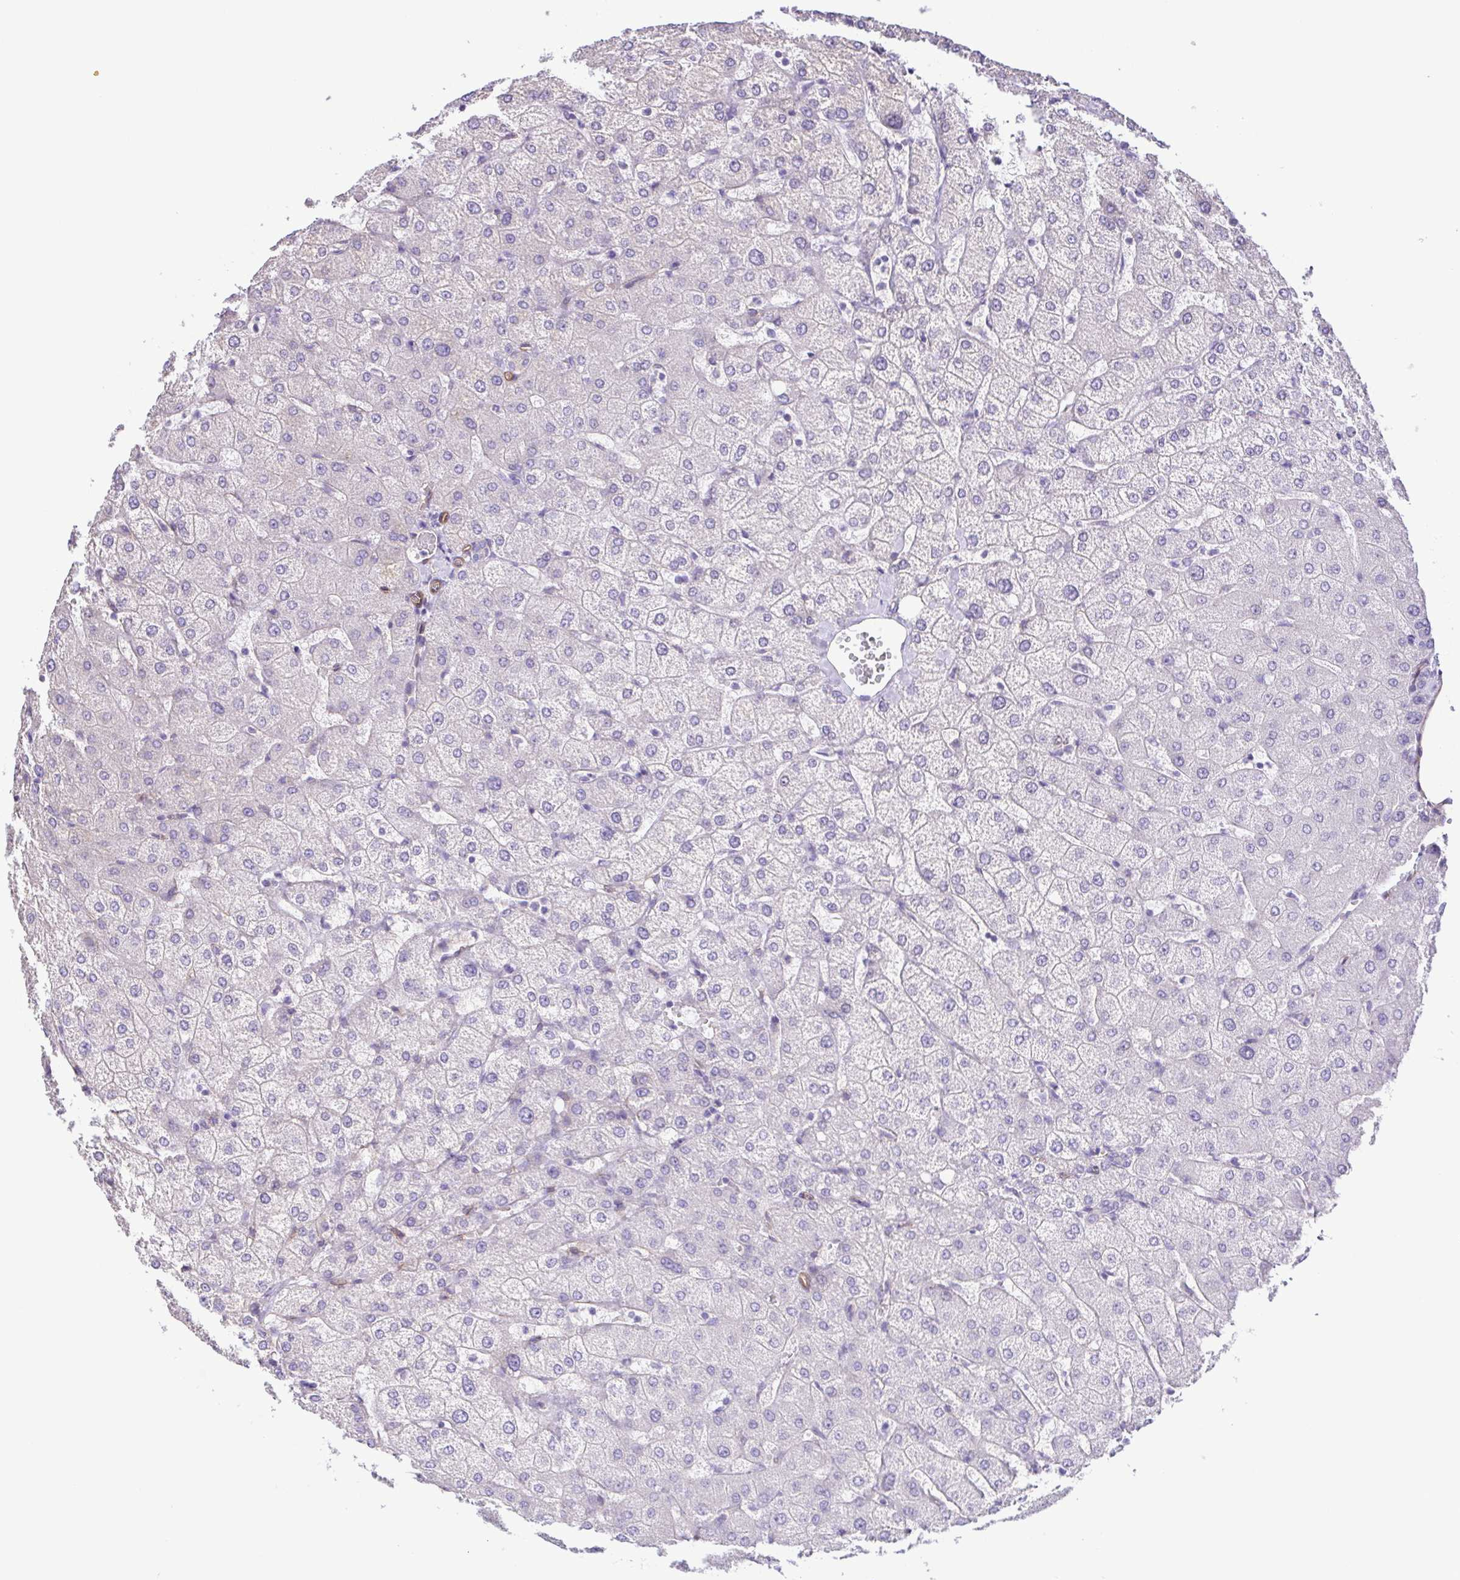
{"staining": {"intensity": "negative", "quantity": "none", "location": "none"}, "tissue": "liver", "cell_type": "Cholangiocytes", "image_type": "normal", "snomed": [{"axis": "morphology", "description": "Normal tissue, NOS"}, {"axis": "topography", "description": "Liver"}], "caption": "The photomicrograph shows no significant expression in cholangiocytes of liver.", "gene": "FLT1", "patient": {"sex": "female", "age": 54}}